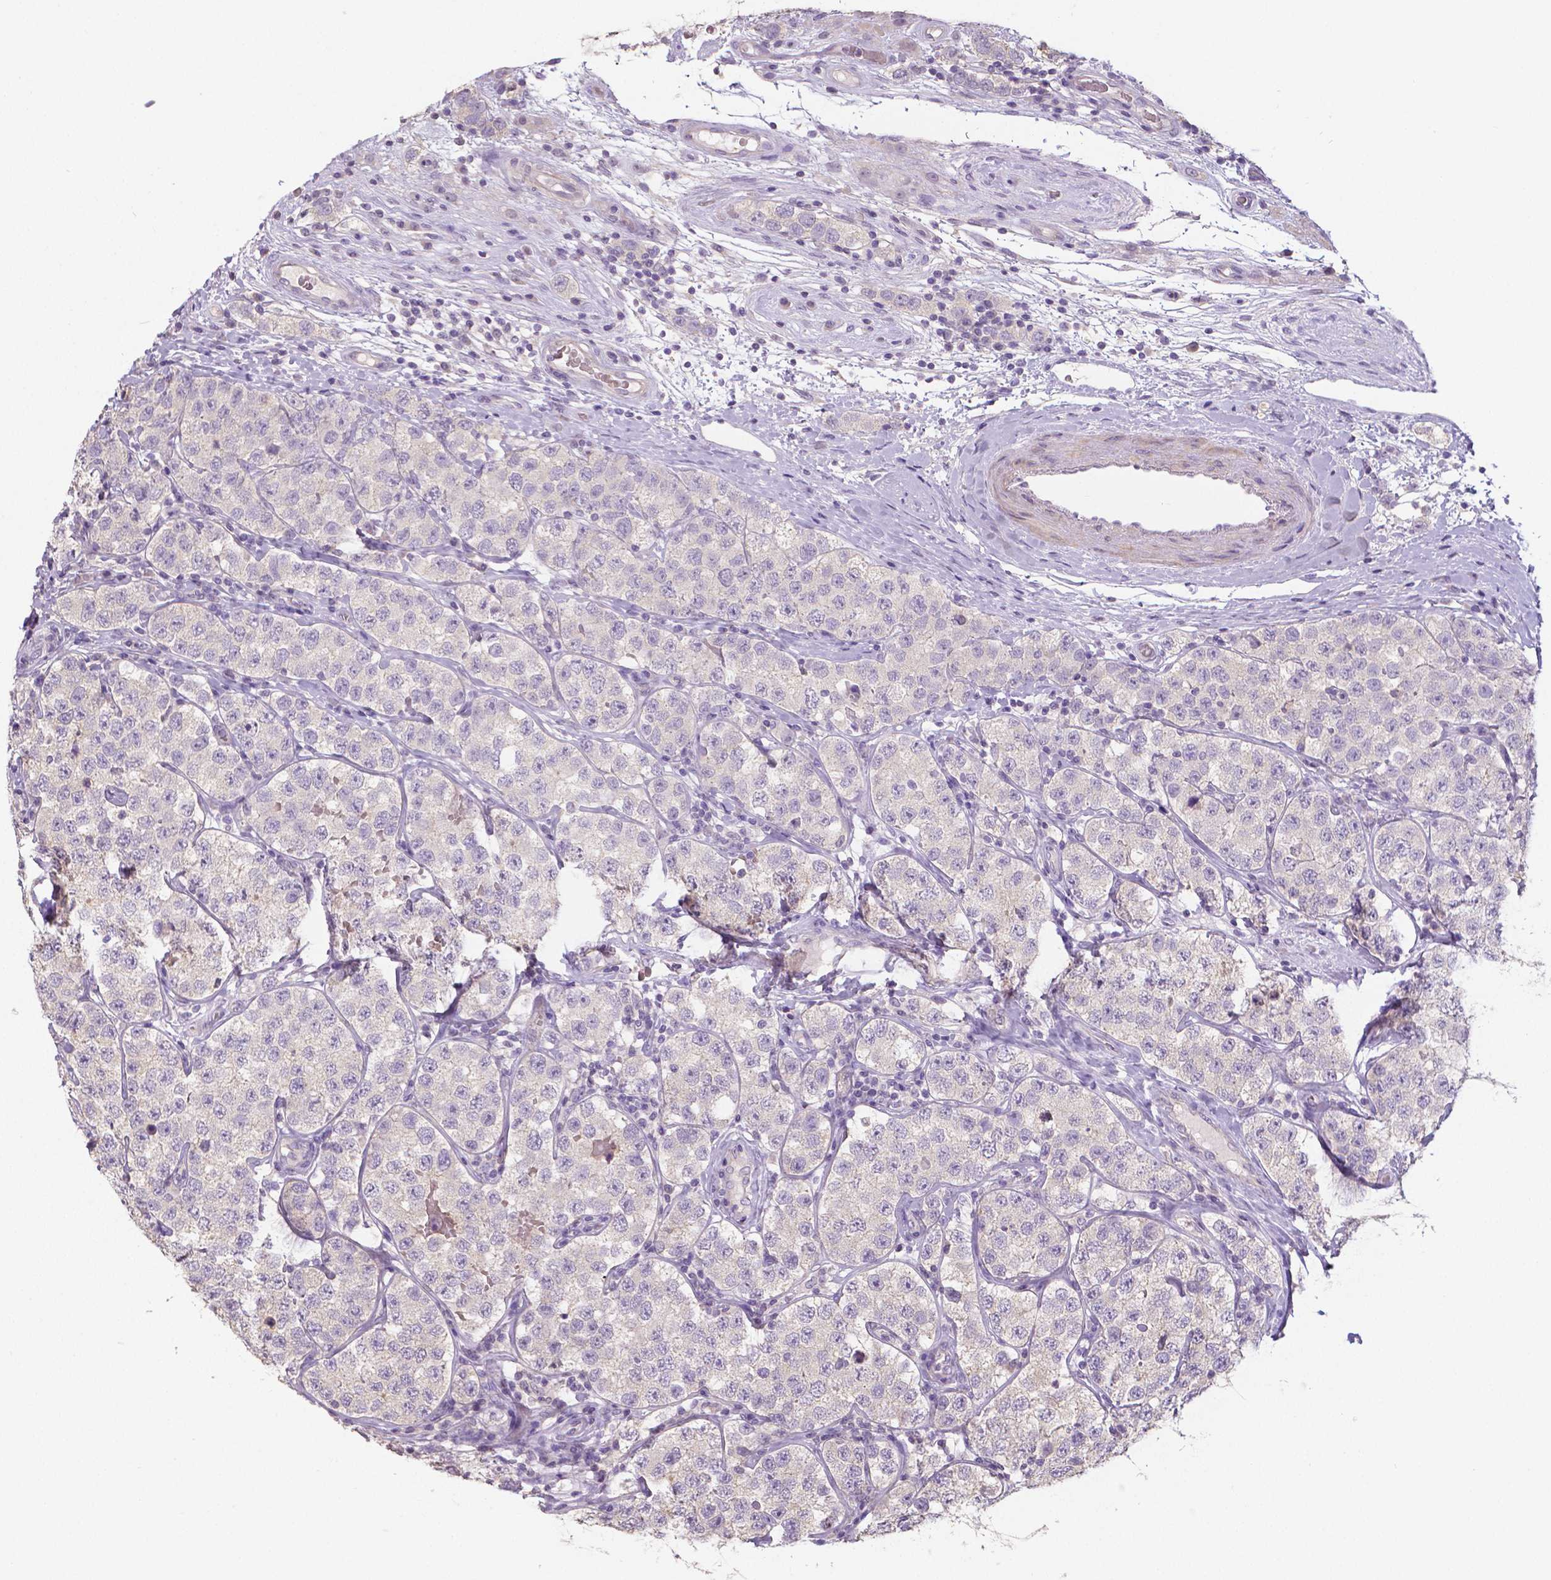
{"staining": {"intensity": "negative", "quantity": "none", "location": "none"}, "tissue": "testis cancer", "cell_type": "Tumor cells", "image_type": "cancer", "snomed": [{"axis": "morphology", "description": "Seminoma, NOS"}, {"axis": "topography", "description": "Testis"}], "caption": "Immunohistochemical staining of human testis cancer (seminoma) reveals no significant positivity in tumor cells.", "gene": "CRMP1", "patient": {"sex": "male", "age": 34}}